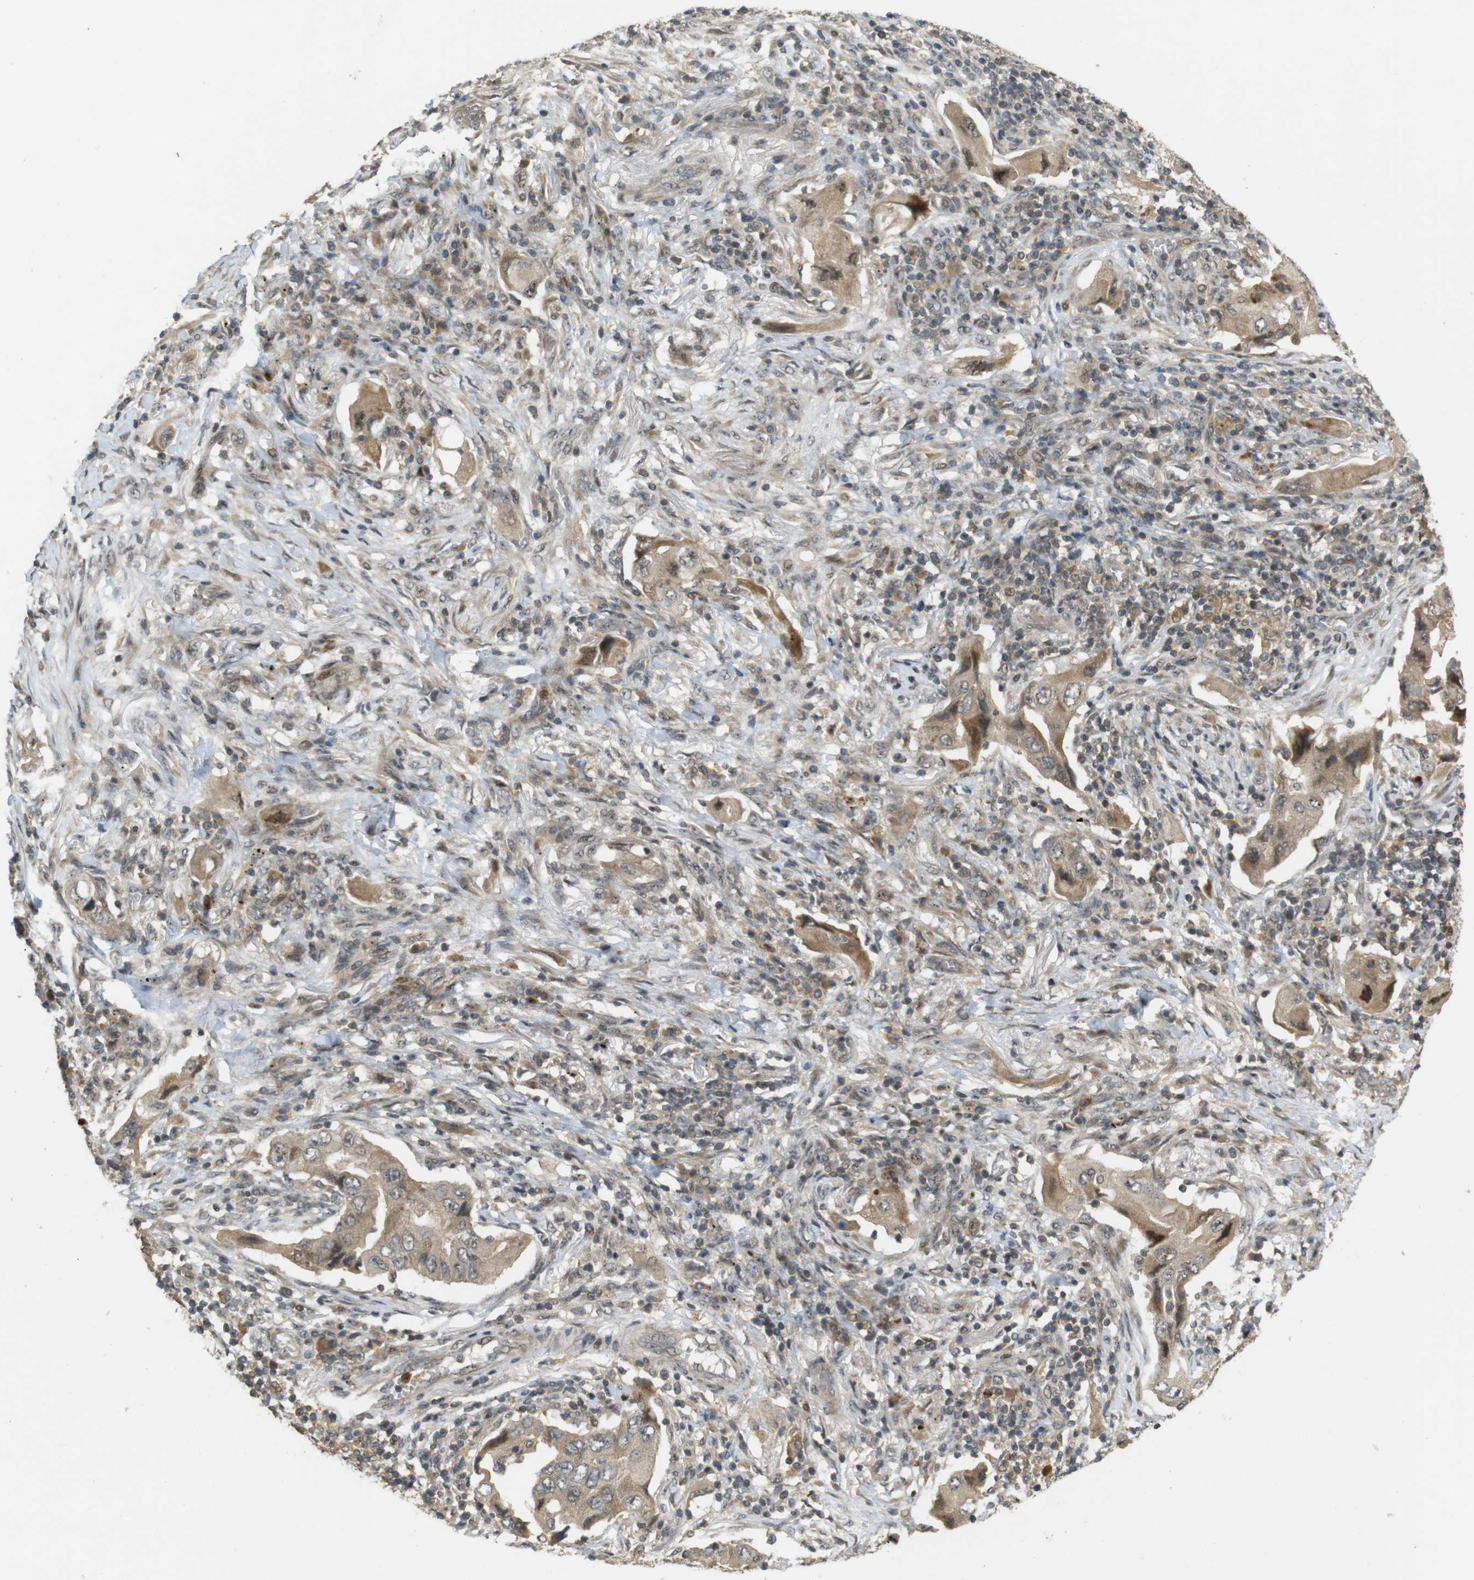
{"staining": {"intensity": "moderate", "quantity": ">75%", "location": "cytoplasmic/membranous"}, "tissue": "lung cancer", "cell_type": "Tumor cells", "image_type": "cancer", "snomed": [{"axis": "morphology", "description": "Adenocarcinoma, NOS"}, {"axis": "topography", "description": "Lung"}], "caption": "Immunohistochemistry (DAB (3,3'-diaminobenzidine)) staining of human lung adenocarcinoma reveals moderate cytoplasmic/membranous protein staining in about >75% of tumor cells.", "gene": "TMX3", "patient": {"sex": "female", "age": 65}}